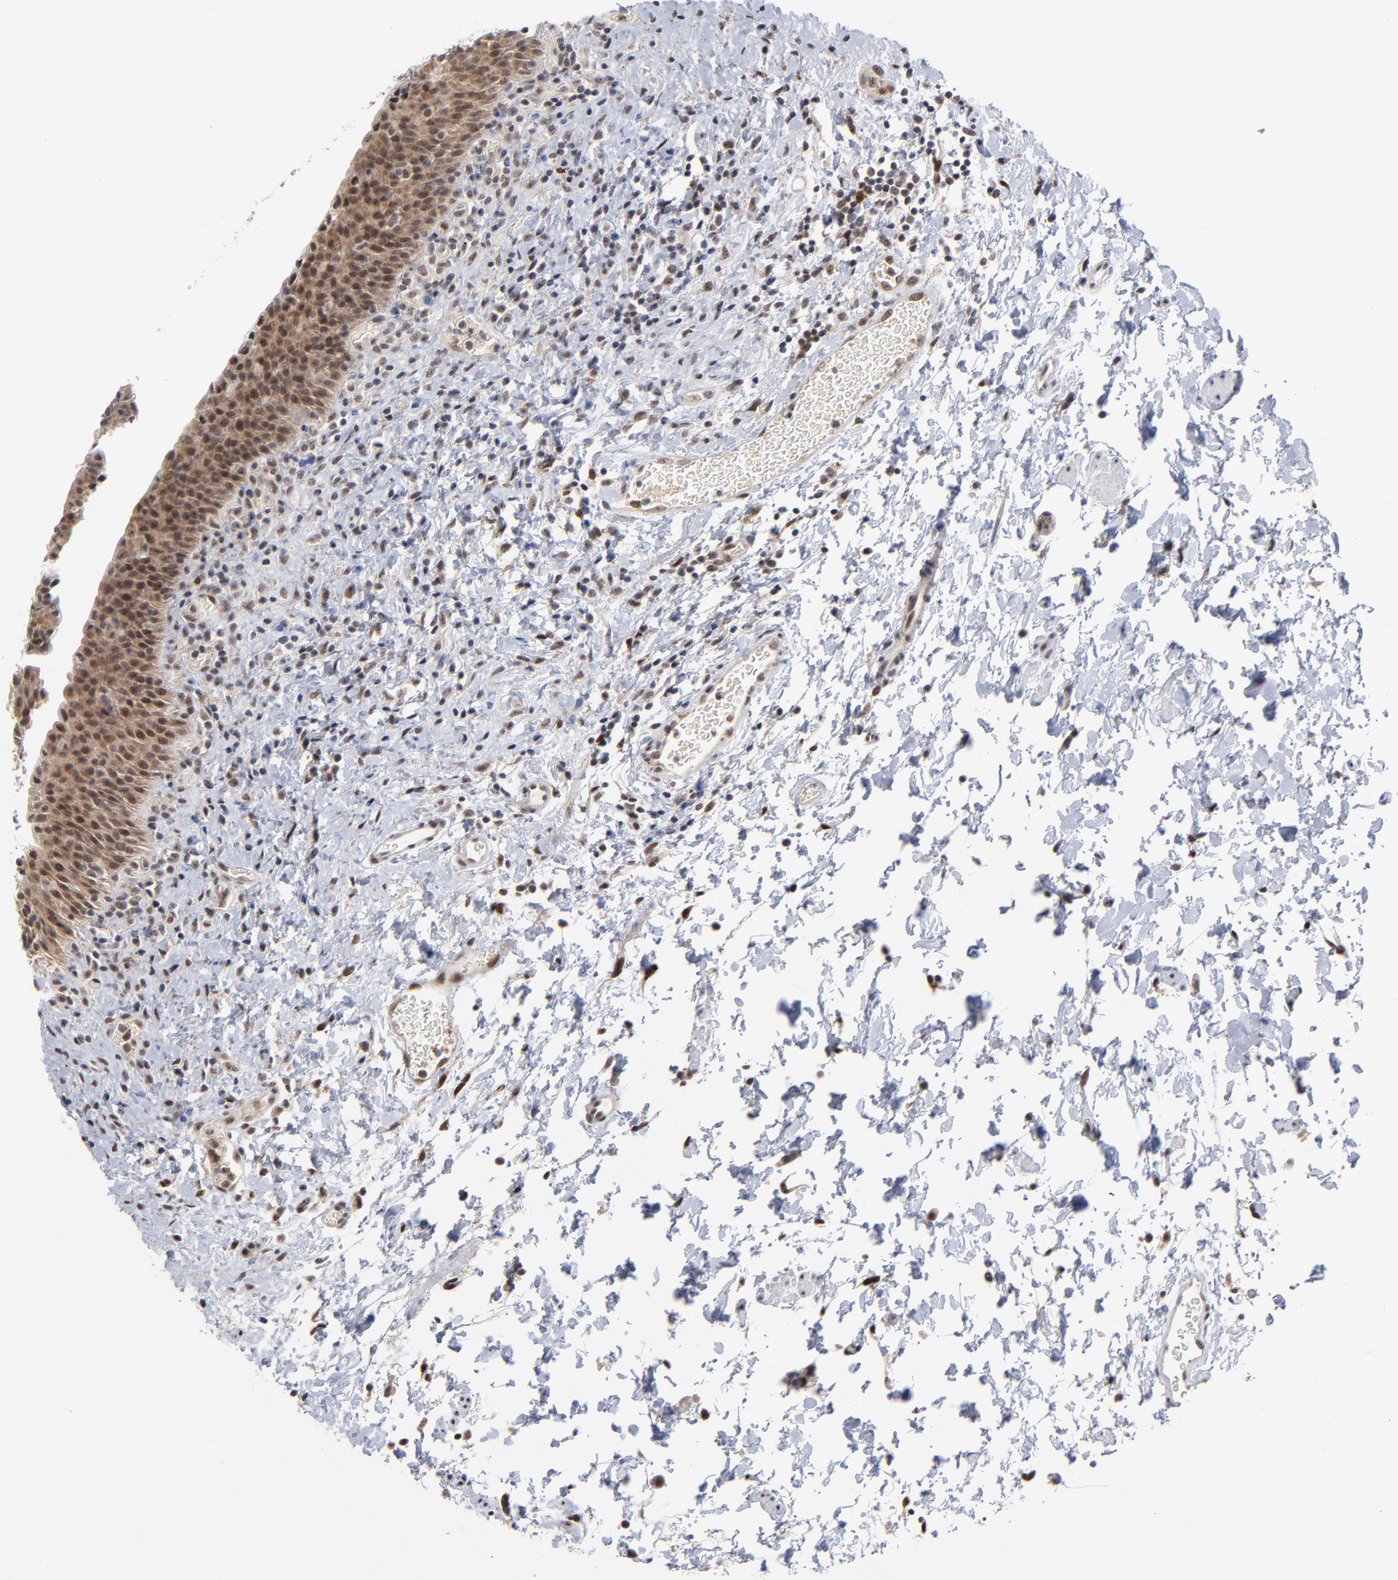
{"staining": {"intensity": "moderate", "quantity": ">75%", "location": "cytoplasmic/membranous,nuclear"}, "tissue": "urinary bladder", "cell_type": "Urothelial cells", "image_type": "normal", "snomed": [{"axis": "morphology", "description": "Normal tissue, NOS"}, {"axis": "topography", "description": "Urinary bladder"}], "caption": "Moderate cytoplasmic/membranous,nuclear expression is seen in about >75% of urothelial cells in unremarkable urinary bladder. (Stains: DAB in brown, nuclei in blue, Microscopy: brightfield microscopy at high magnification).", "gene": "ZNF419", "patient": {"sex": "male", "age": 51}}